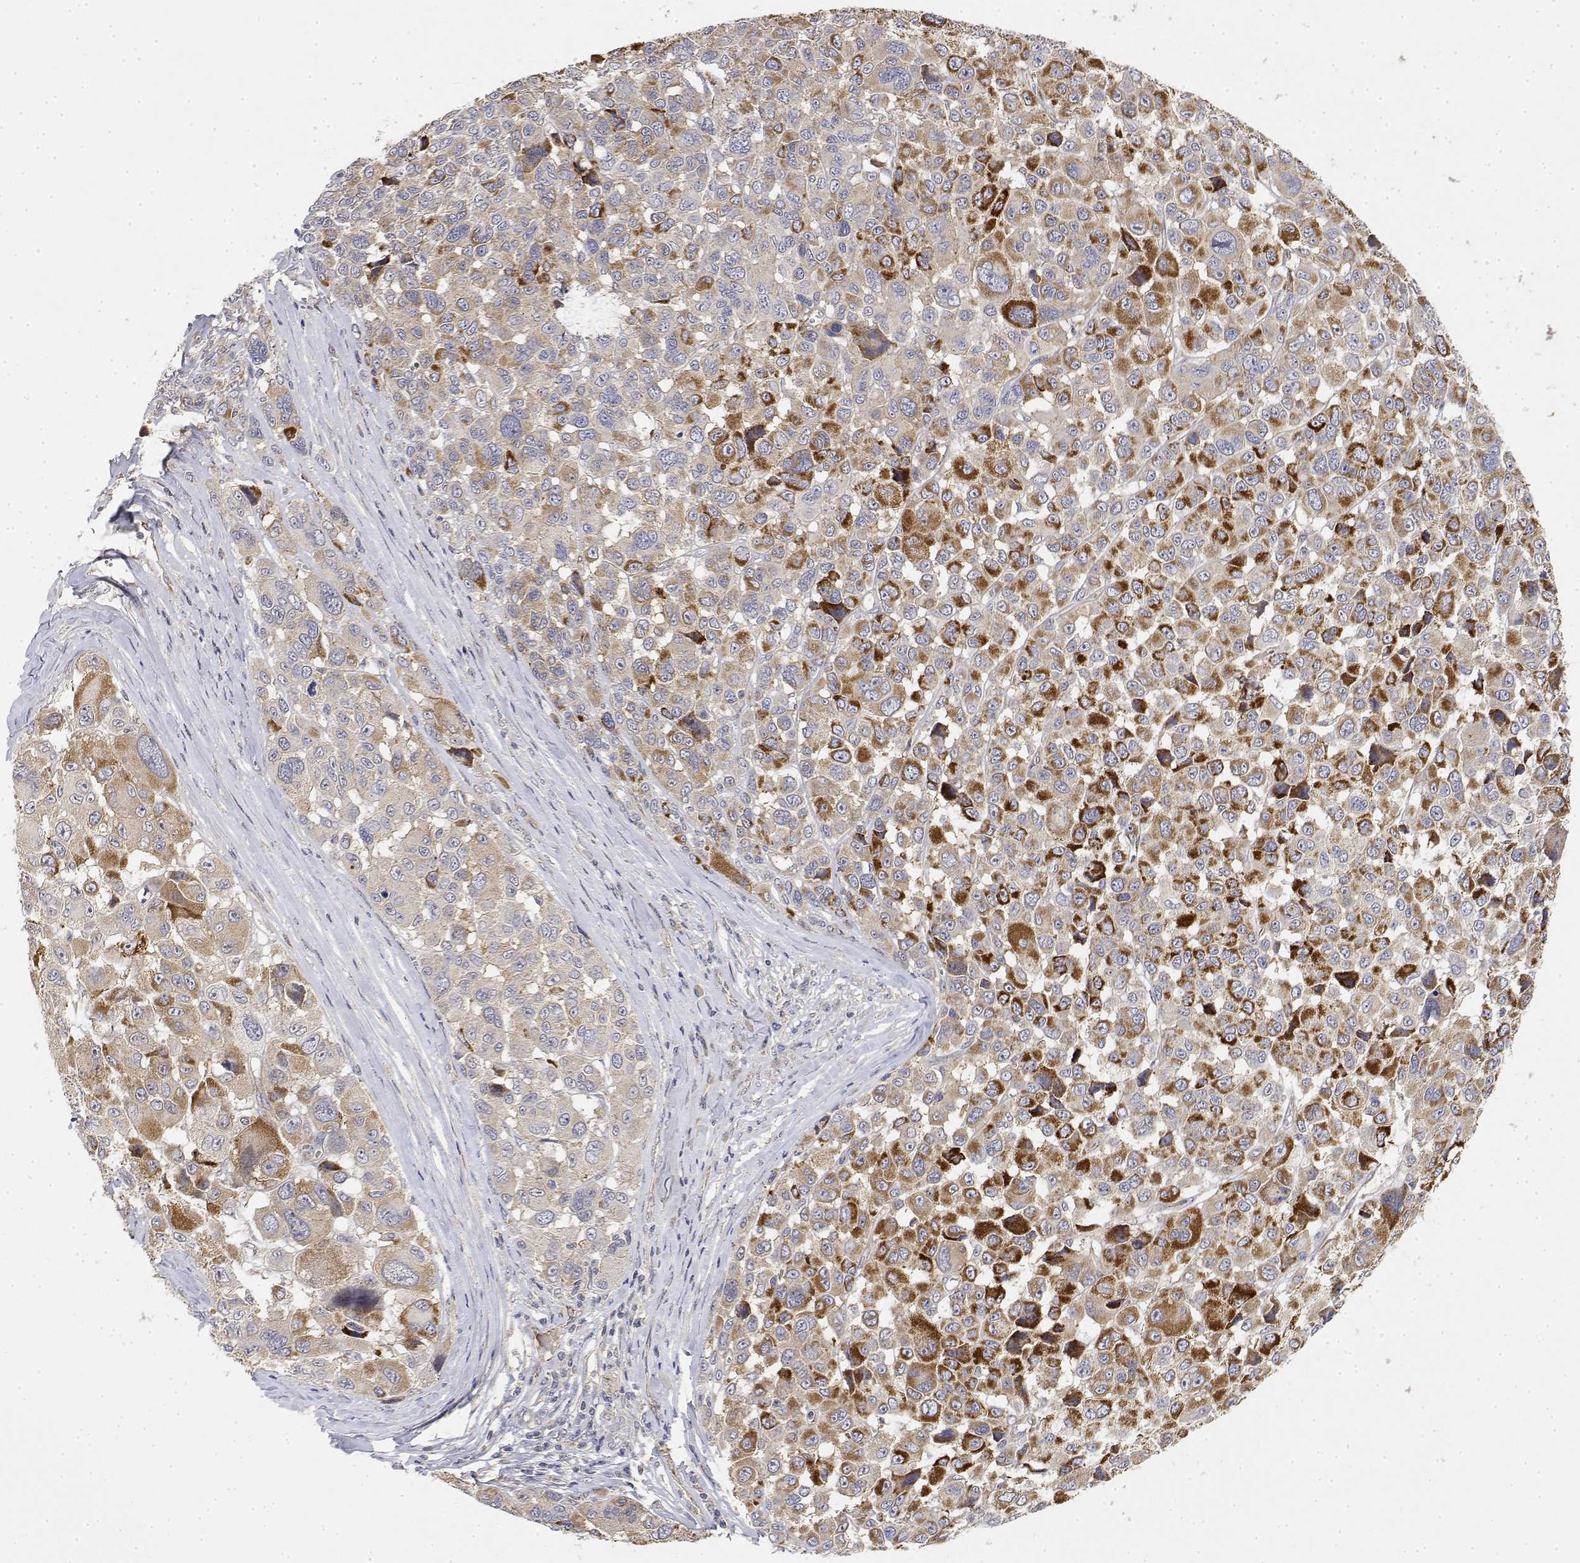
{"staining": {"intensity": "strong", "quantity": "<25%", "location": "cytoplasmic/membranous"}, "tissue": "melanoma", "cell_type": "Tumor cells", "image_type": "cancer", "snomed": [{"axis": "morphology", "description": "Malignant melanoma, NOS"}, {"axis": "topography", "description": "Skin"}], "caption": "IHC of melanoma displays medium levels of strong cytoplasmic/membranous staining in about <25% of tumor cells. (DAB (3,3'-diaminobenzidine) IHC with brightfield microscopy, high magnification).", "gene": "LONRF3", "patient": {"sex": "female", "age": 66}}